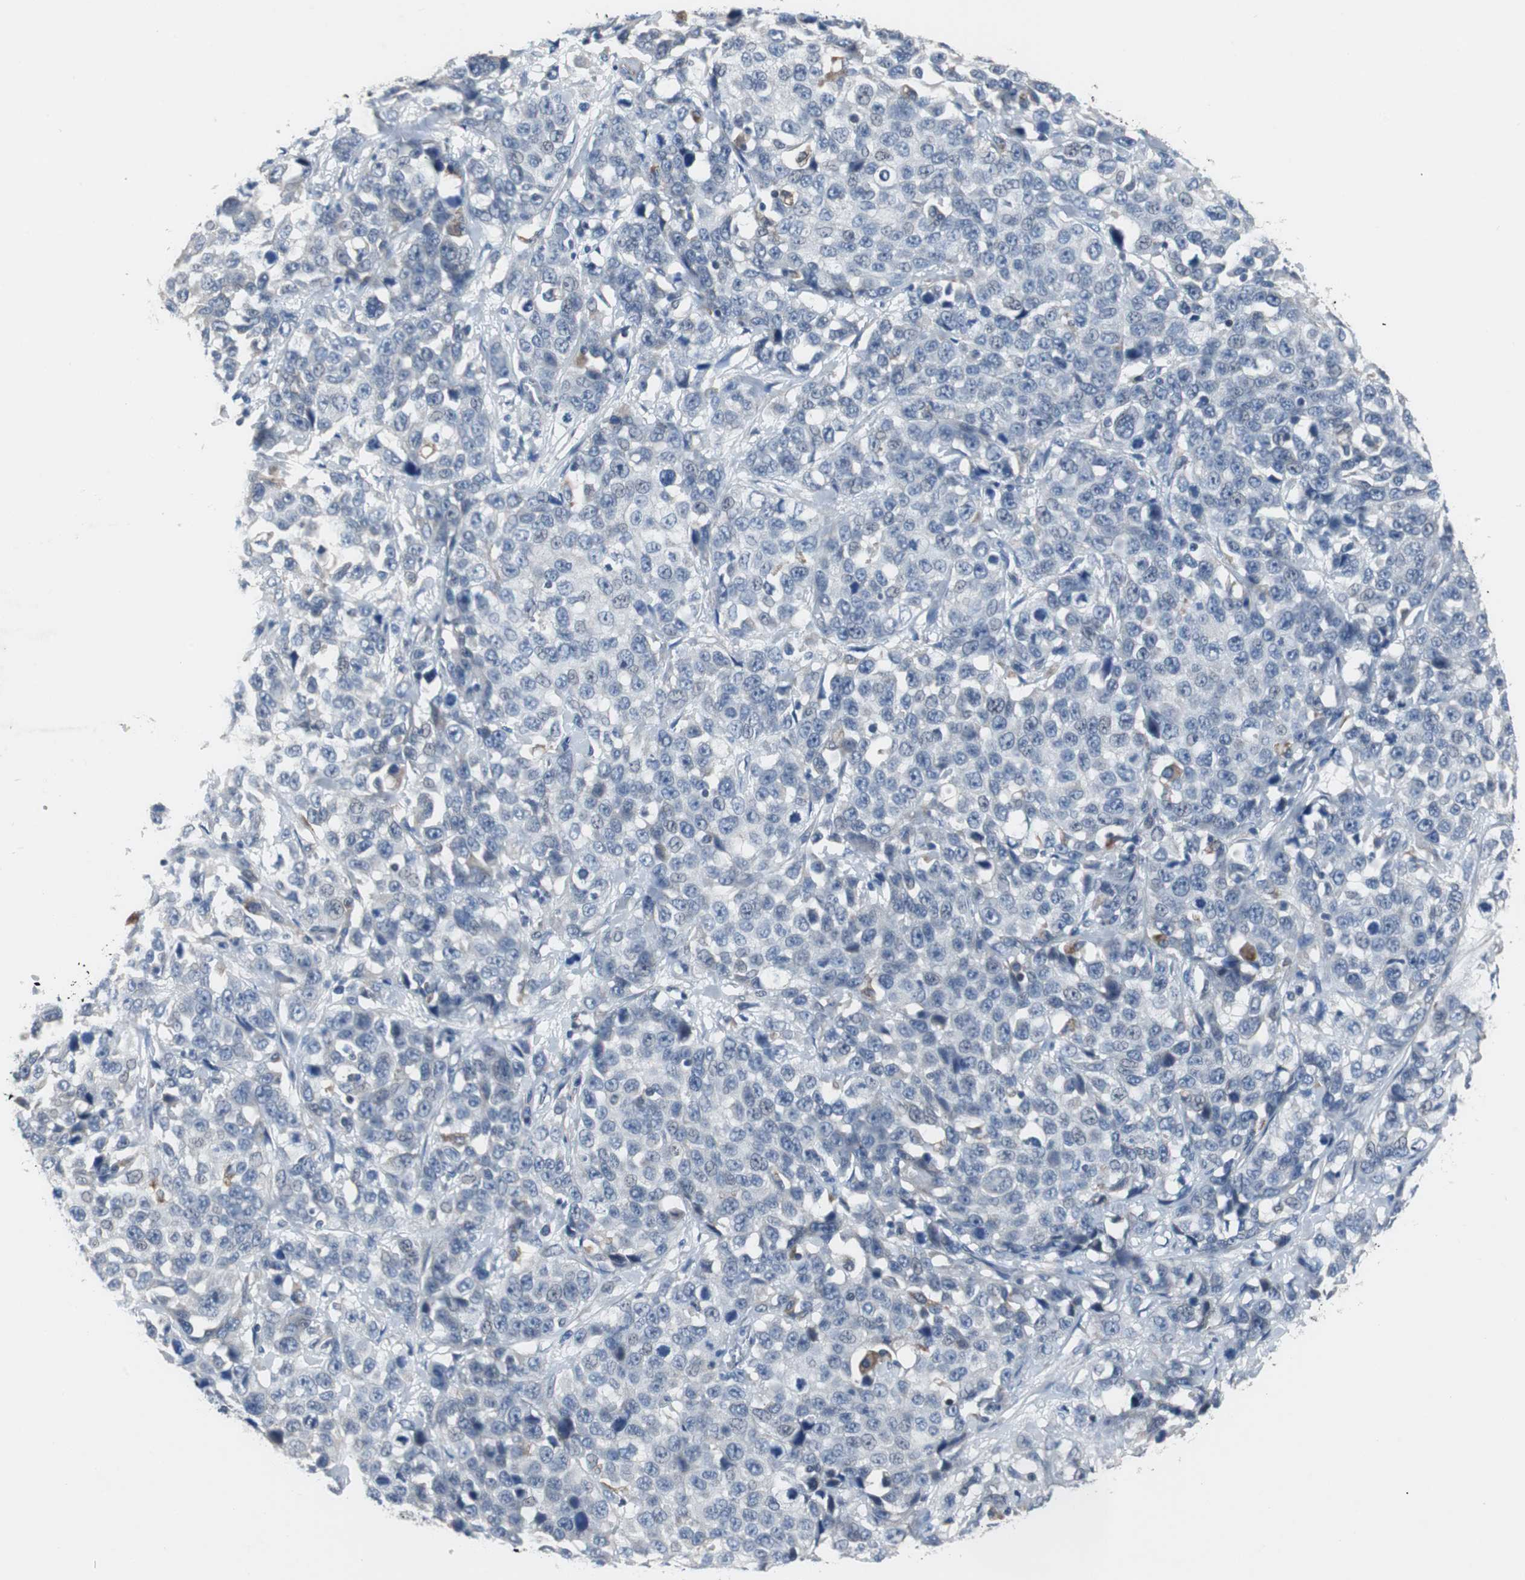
{"staining": {"intensity": "negative", "quantity": "none", "location": "none"}, "tissue": "stomach cancer", "cell_type": "Tumor cells", "image_type": "cancer", "snomed": [{"axis": "morphology", "description": "Normal tissue, NOS"}, {"axis": "morphology", "description": "Adenocarcinoma, NOS"}, {"axis": "topography", "description": "Stomach"}], "caption": "Tumor cells show no significant protein expression in adenocarcinoma (stomach). (Brightfield microscopy of DAB immunohistochemistry (IHC) at high magnification).", "gene": "TP63", "patient": {"sex": "male", "age": 48}}